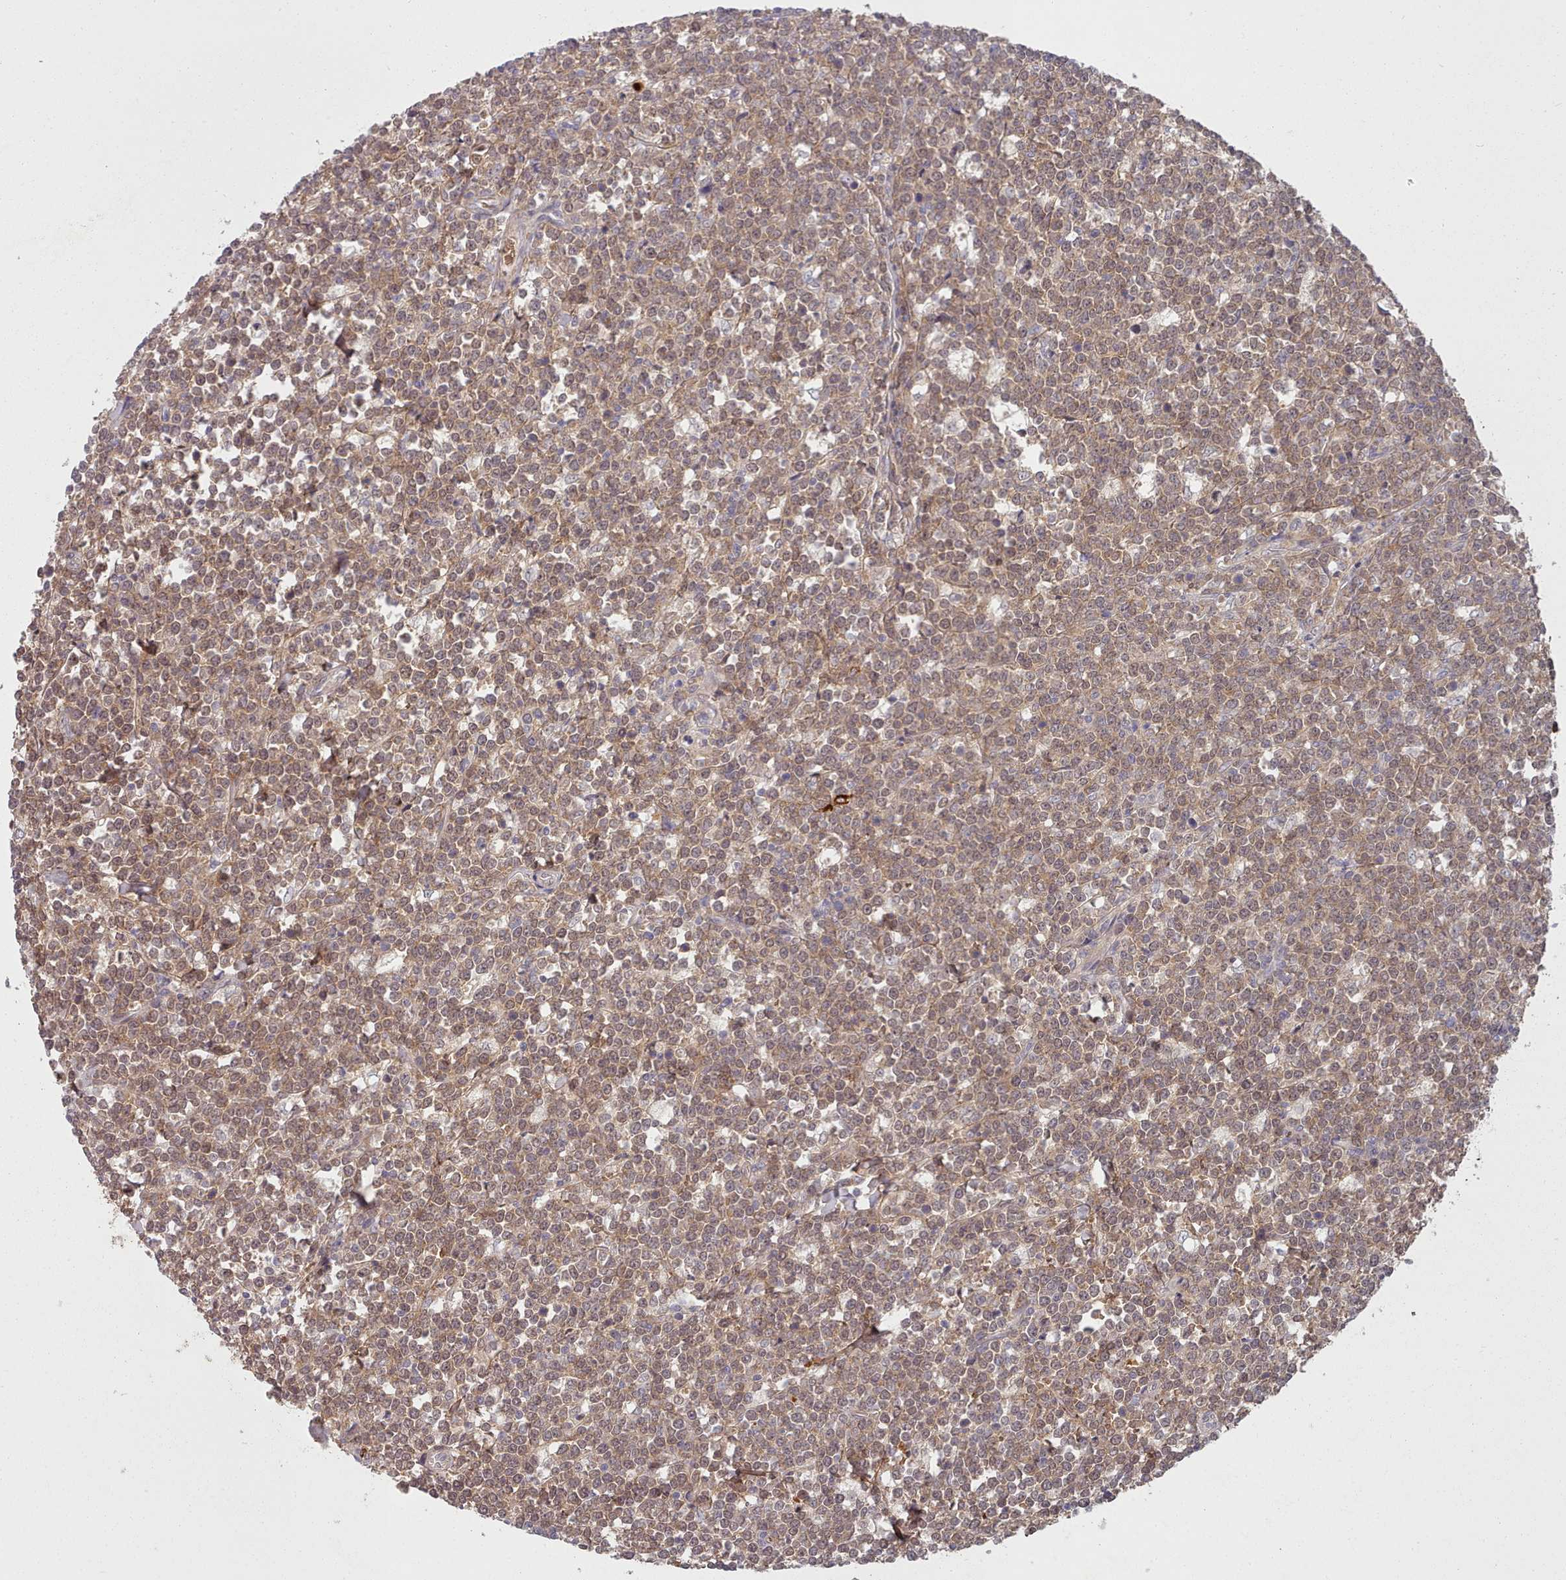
{"staining": {"intensity": "moderate", "quantity": ">75%", "location": "nuclear"}, "tissue": "lymphoma", "cell_type": "Tumor cells", "image_type": "cancer", "snomed": [{"axis": "morphology", "description": "Malignant lymphoma, non-Hodgkin's type, High grade"}, {"axis": "topography", "description": "Small intestine"}], "caption": "A micrograph of high-grade malignant lymphoma, non-Hodgkin's type stained for a protein demonstrates moderate nuclear brown staining in tumor cells. The staining is performed using DAB (3,3'-diaminobenzidine) brown chromogen to label protein expression. The nuclei are counter-stained blue using hematoxylin.", "gene": "CLNS1A", "patient": {"sex": "male", "age": 8}}